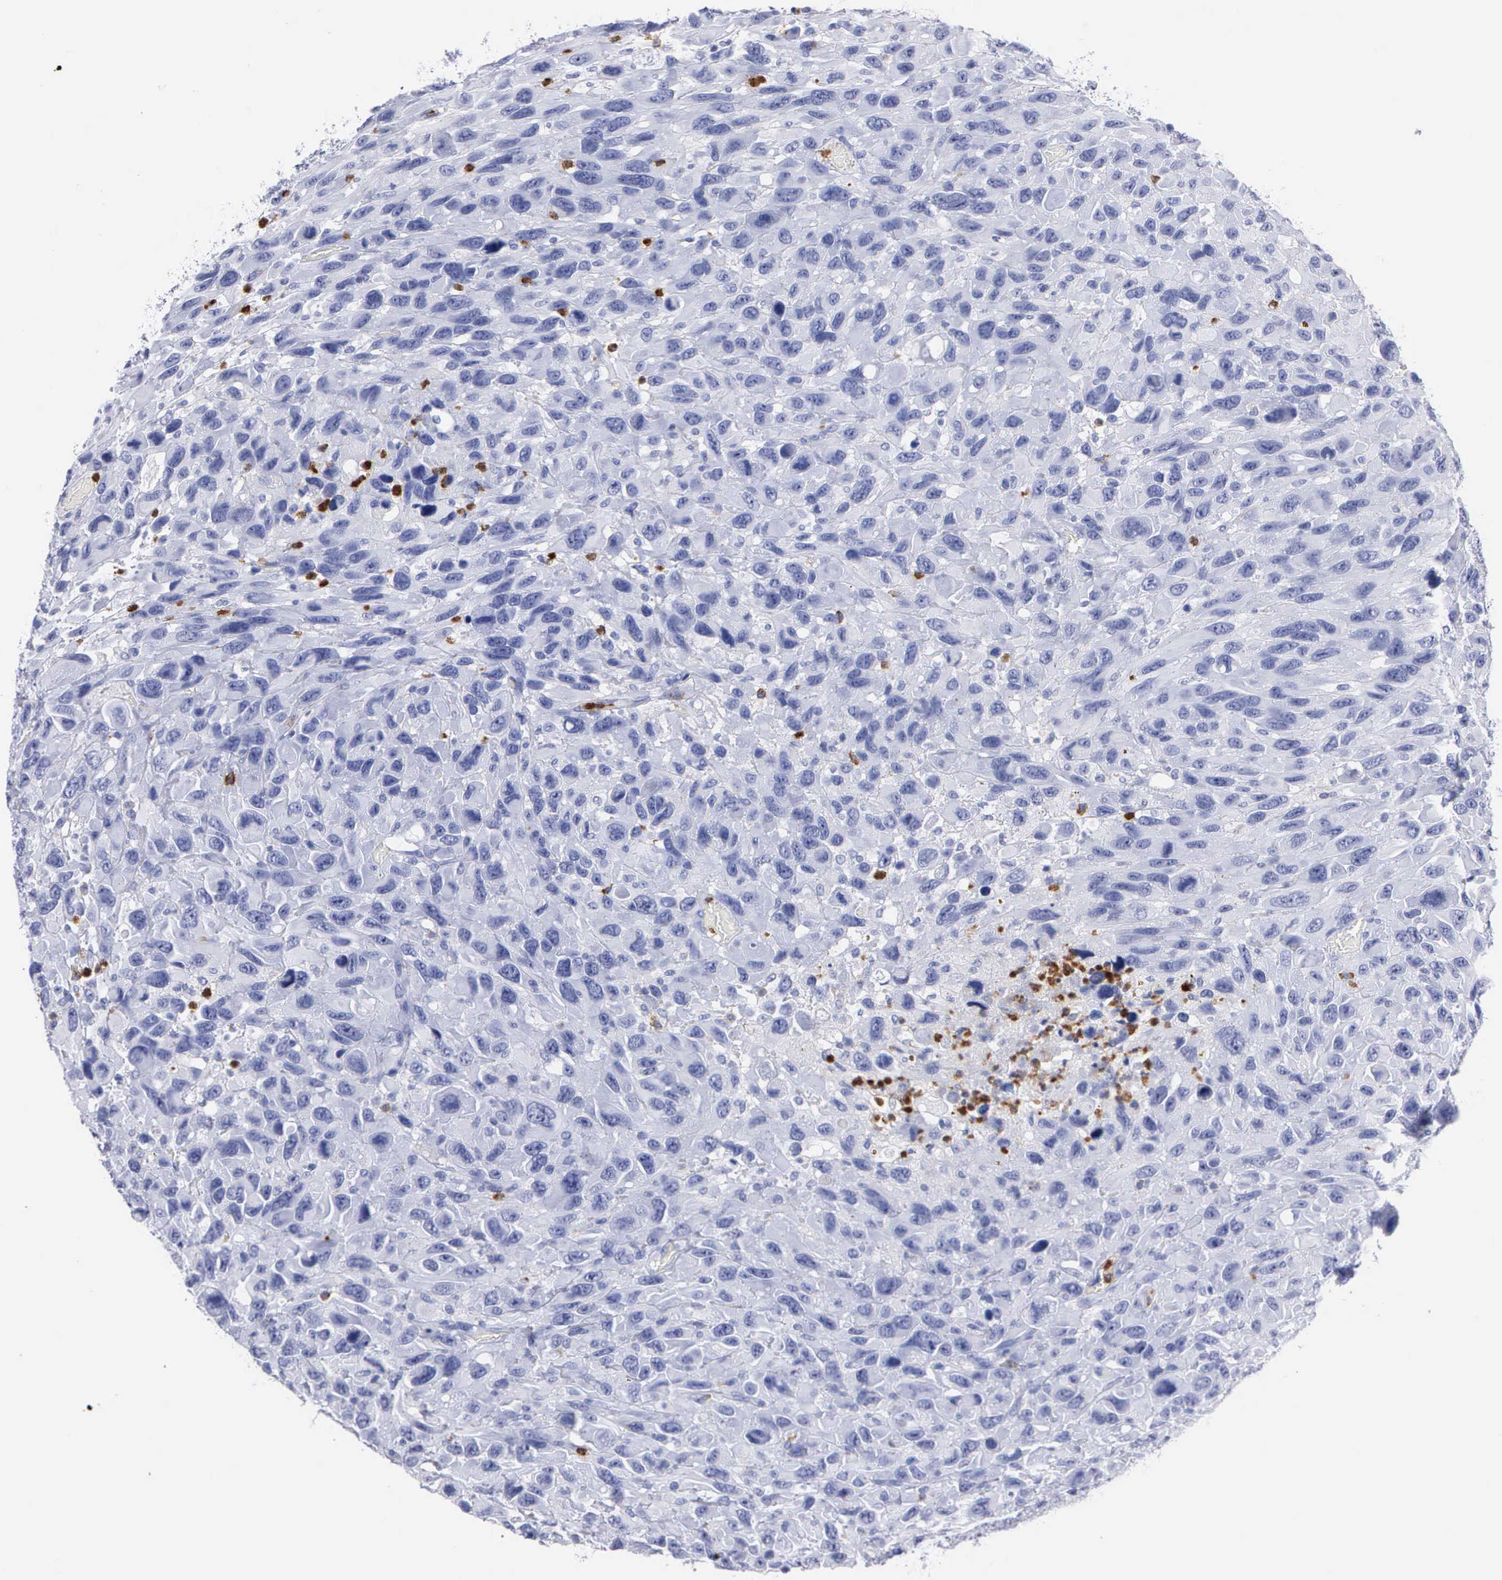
{"staining": {"intensity": "negative", "quantity": "none", "location": "none"}, "tissue": "renal cancer", "cell_type": "Tumor cells", "image_type": "cancer", "snomed": [{"axis": "morphology", "description": "Adenocarcinoma, NOS"}, {"axis": "topography", "description": "Kidney"}], "caption": "Immunohistochemistry photomicrograph of human renal cancer stained for a protein (brown), which exhibits no expression in tumor cells.", "gene": "CTSG", "patient": {"sex": "male", "age": 79}}